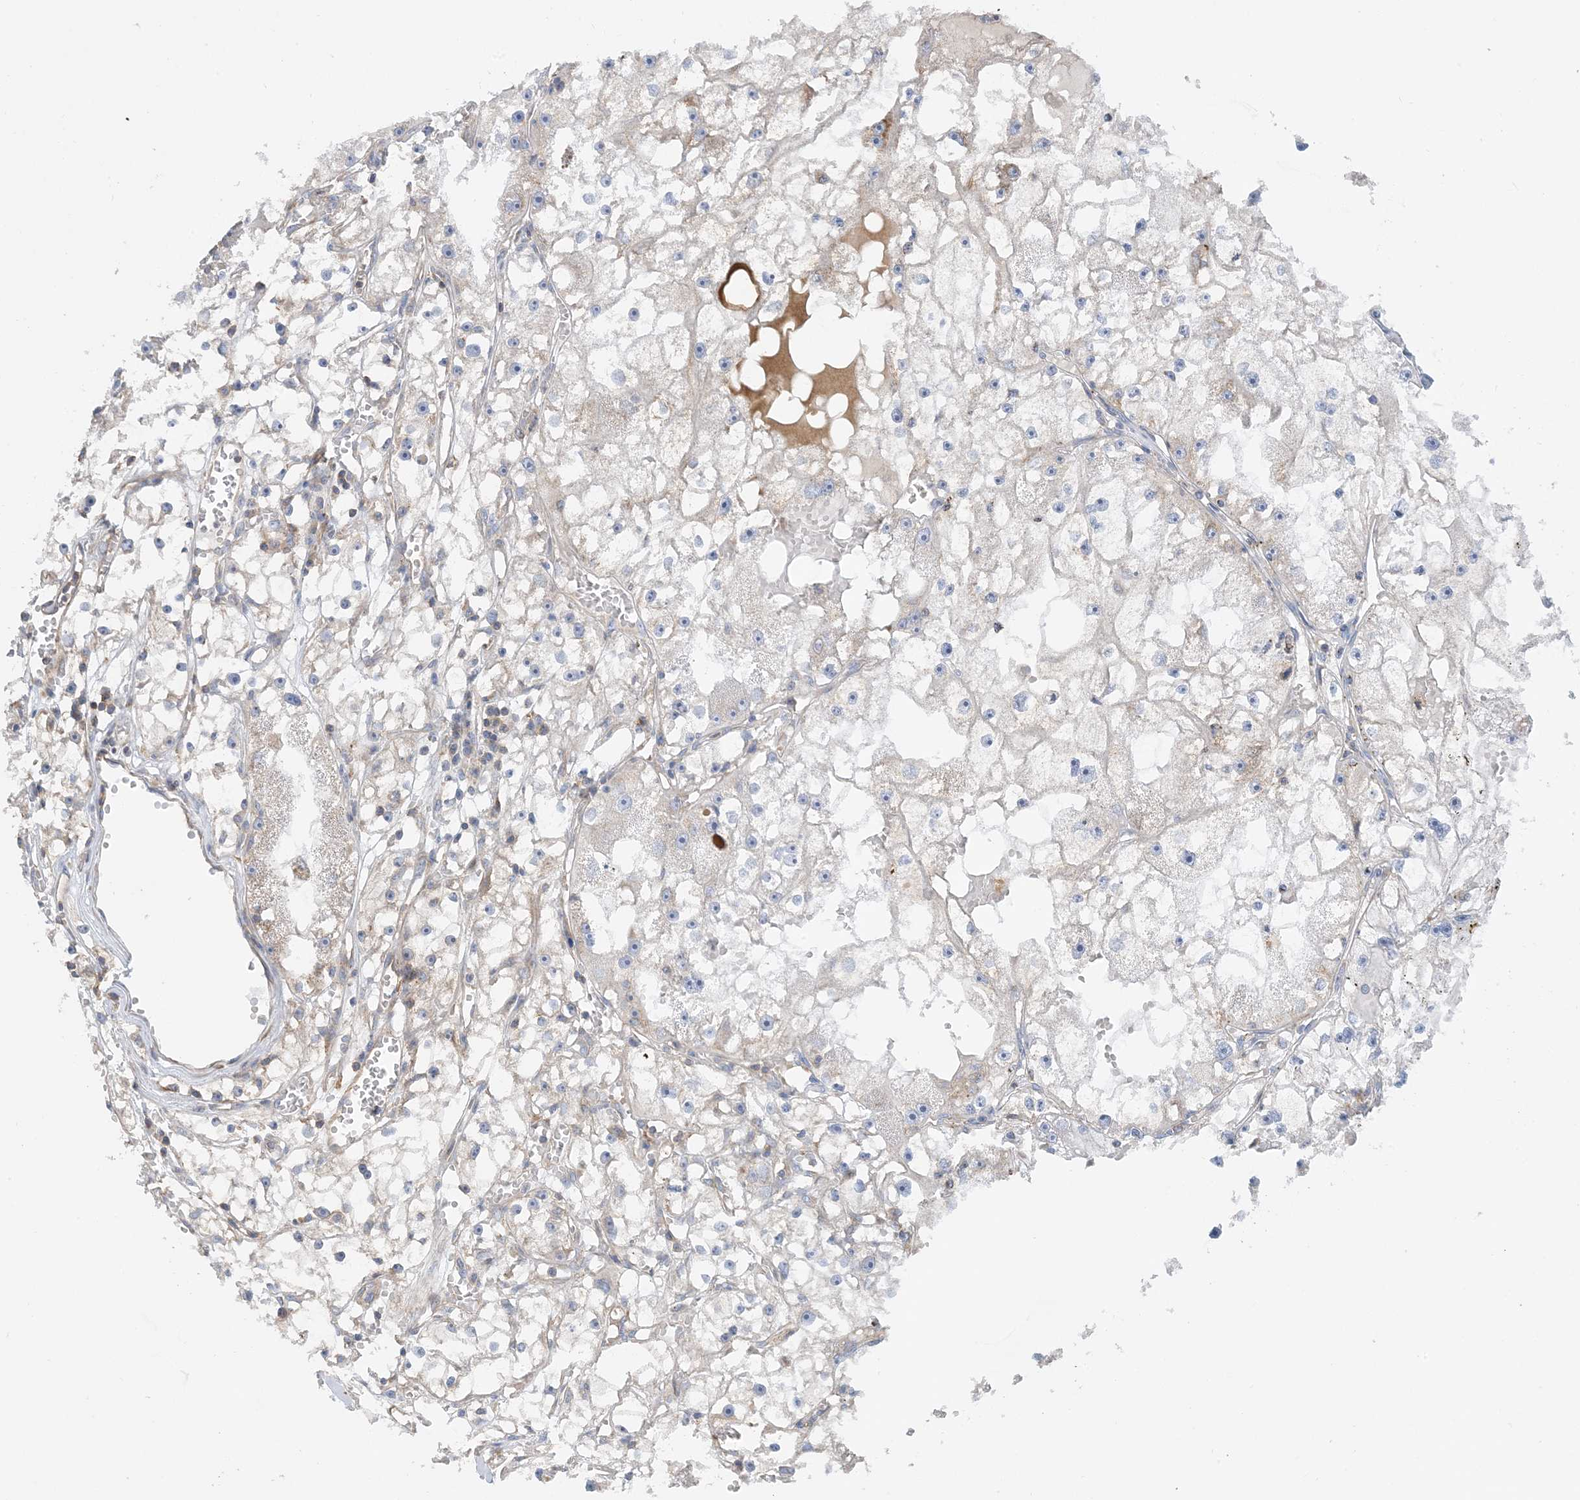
{"staining": {"intensity": "negative", "quantity": "none", "location": "none"}, "tissue": "renal cancer", "cell_type": "Tumor cells", "image_type": "cancer", "snomed": [{"axis": "morphology", "description": "Adenocarcinoma, NOS"}, {"axis": "topography", "description": "Kidney"}], "caption": "Tumor cells show no significant protein expression in renal cancer (adenocarcinoma).", "gene": "CALHM5", "patient": {"sex": "male", "age": 56}}